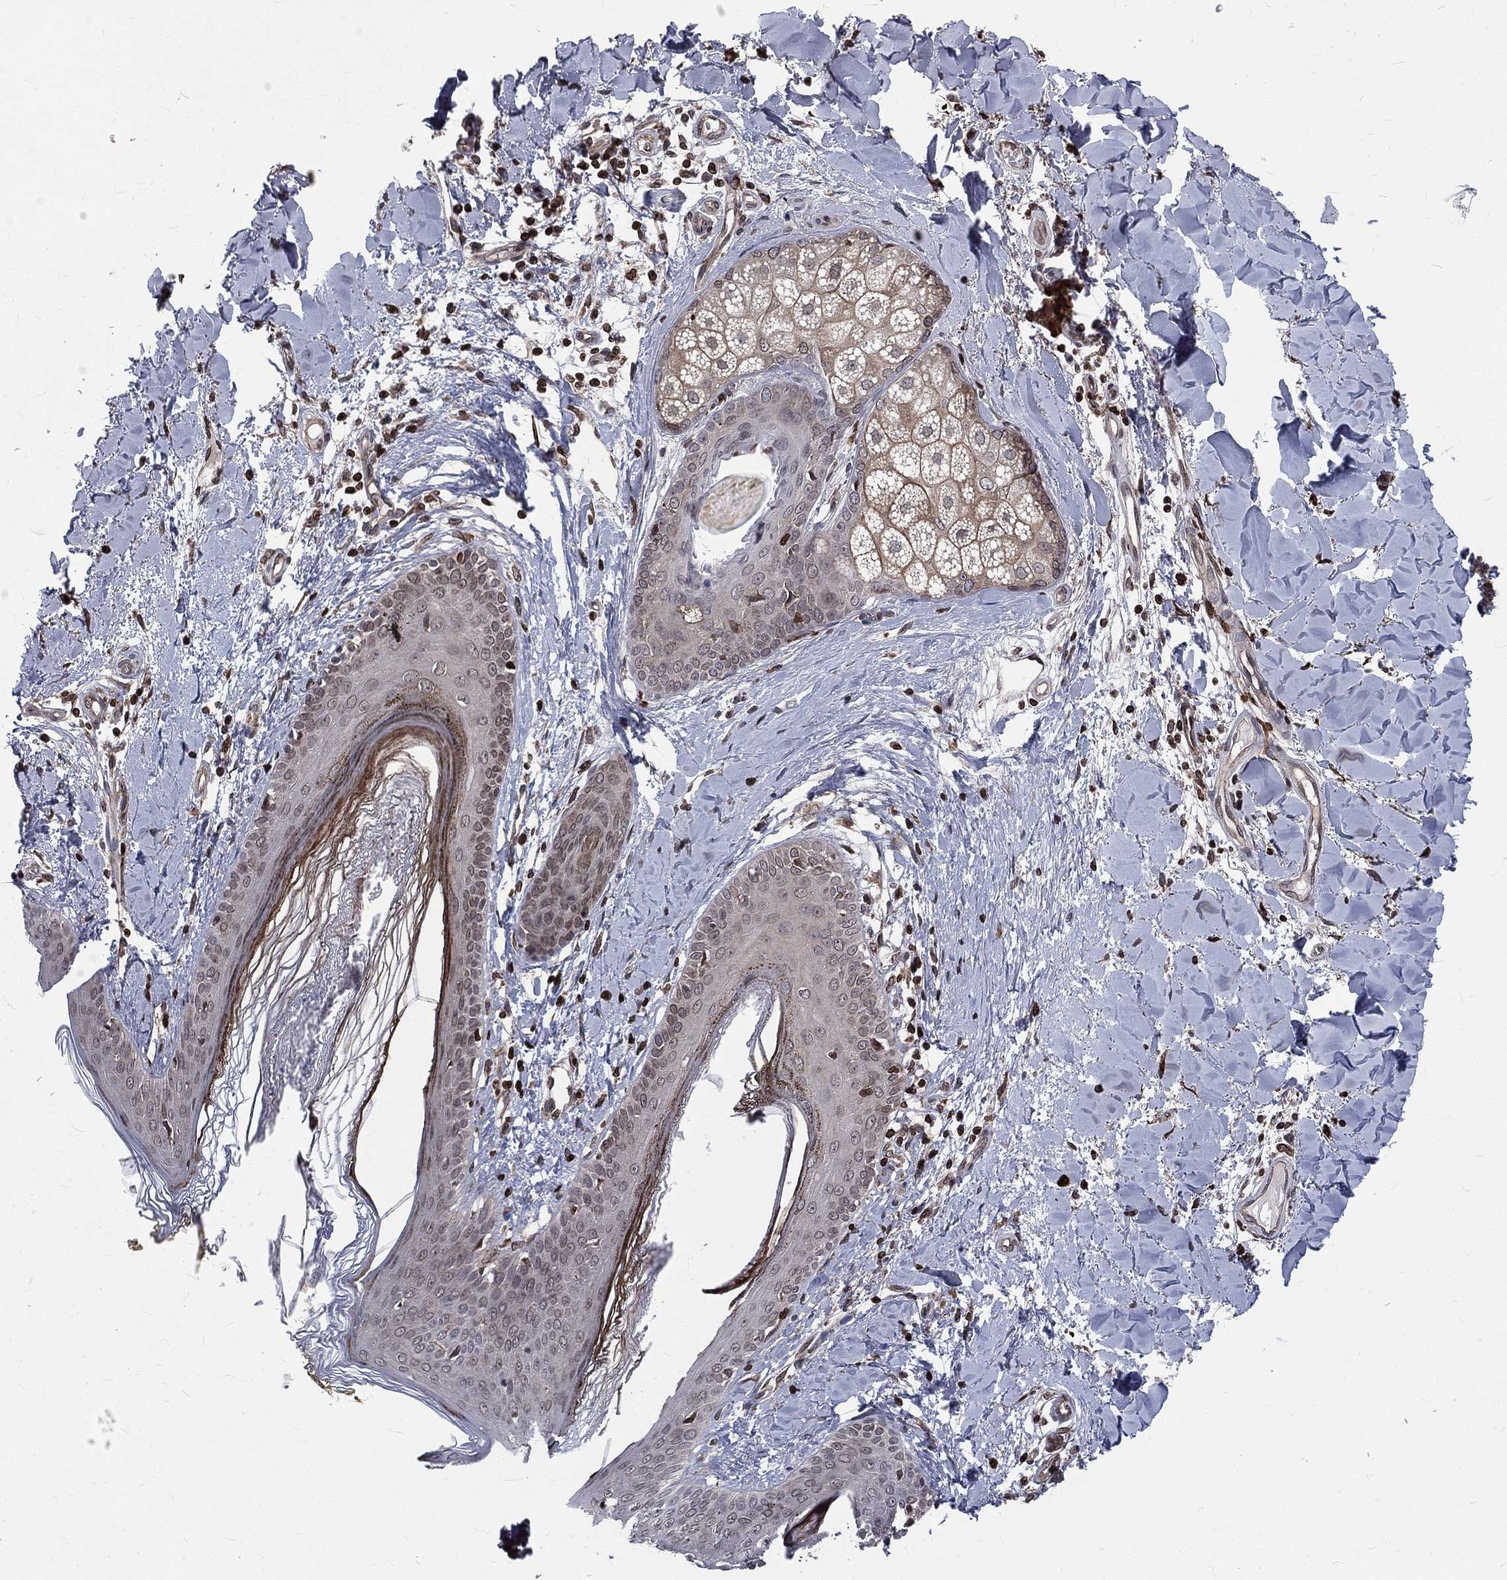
{"staining": {"intensity": "strong", "quantity": "25%-75%", "location": "nuclear"}, "tissue": "skin", "cell_type": "Fibroblasts", "image_type": "normal", "snomed": [{"axis": "morphology", "description": "Normal tissue, NOS"}, {"axis": "morphology", "description": "Malignant melanoma, NOS"}, {"axis": "topography", "description": "Skin"}], "caption": "Brown immunohistochemical staining in normal skin shows strong nuclear staining in approximately 25%-75% of fibroblasts.", "gene": "LBR", "patient": {"sex": "female", "age": 34}}